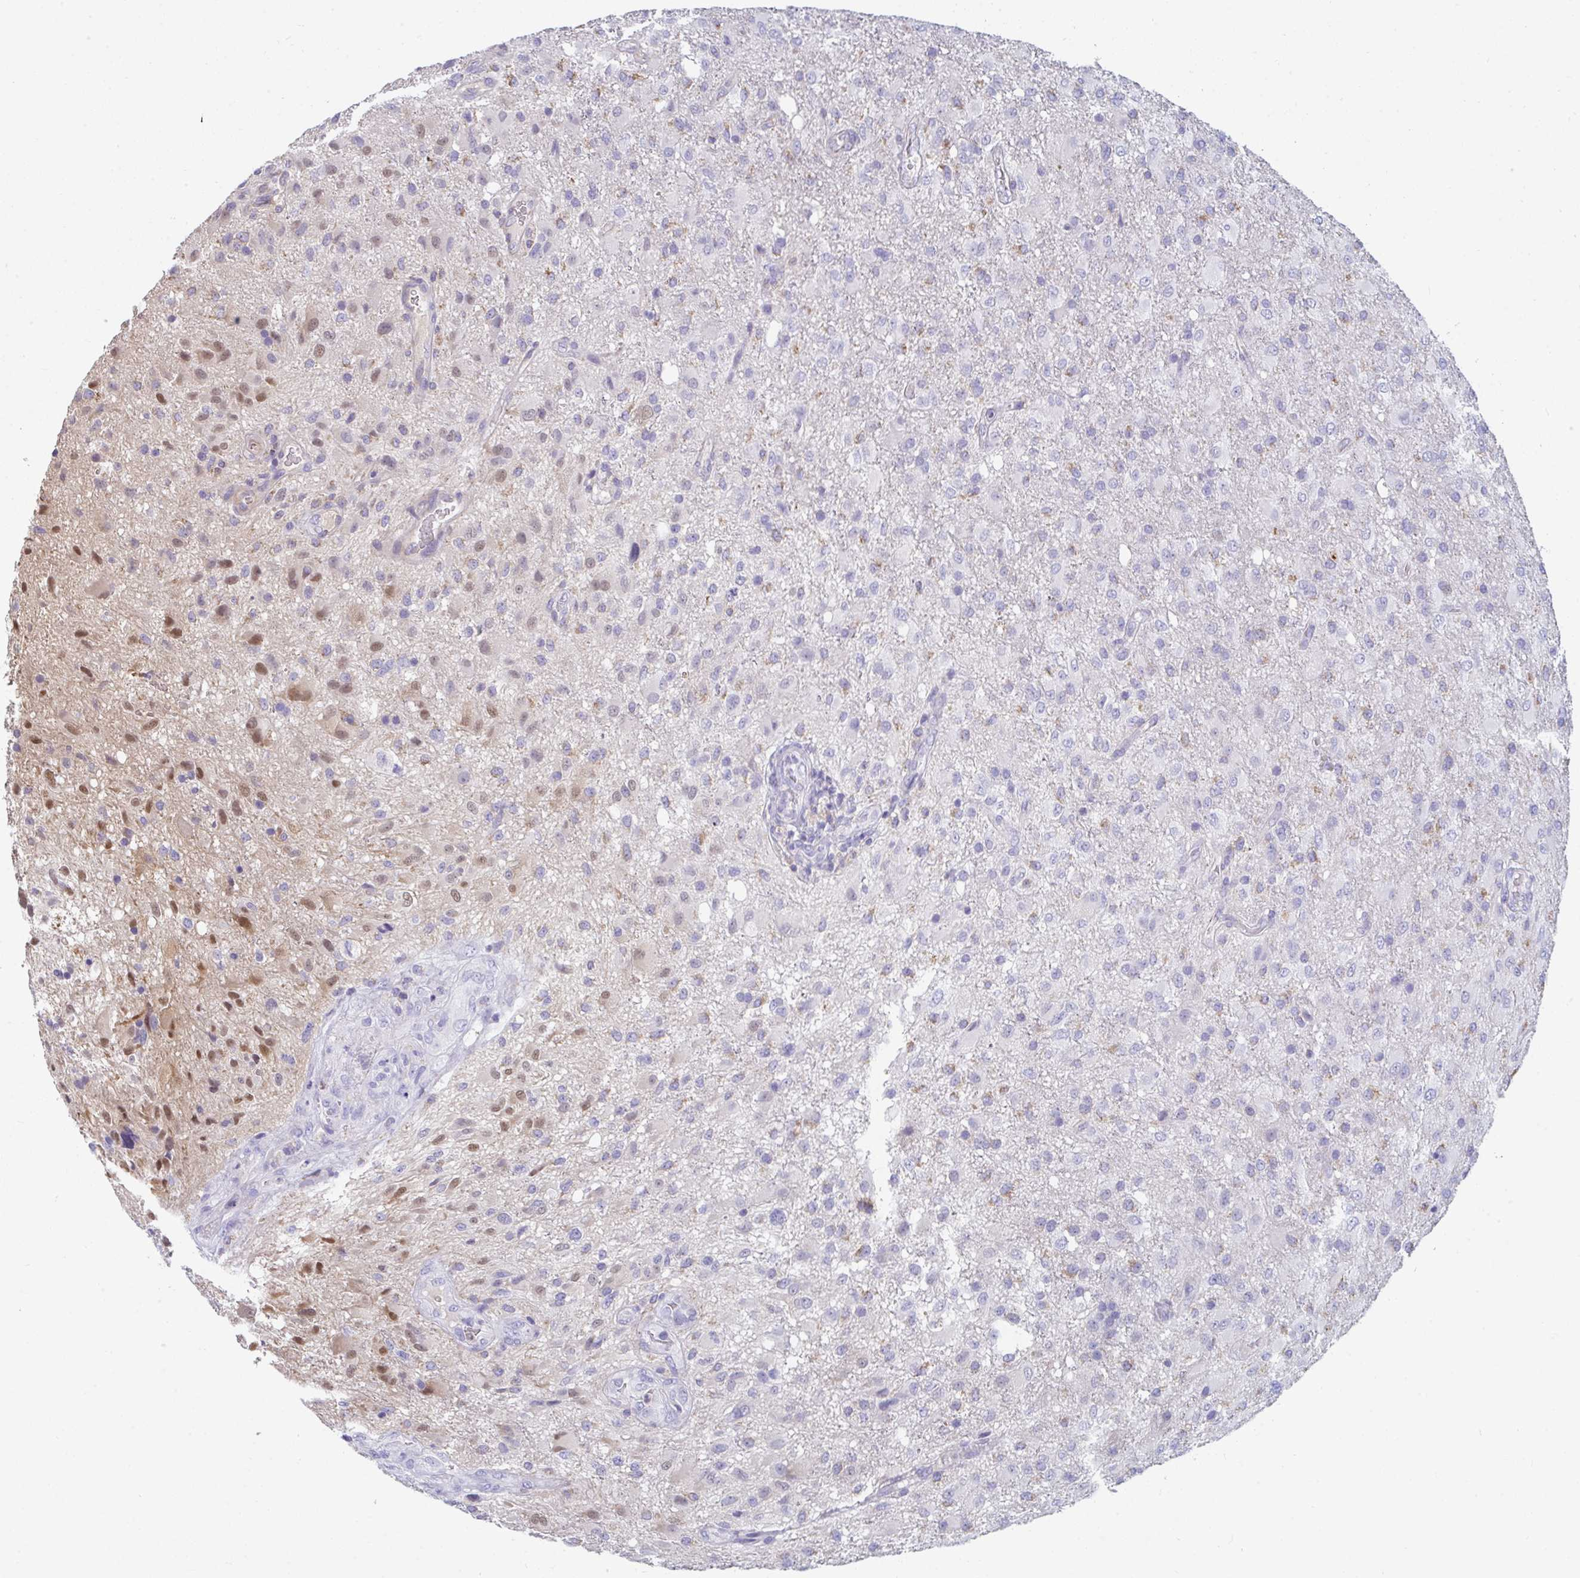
{"staining": {"intensity": "moderate", "quantity": "<25%", "location": "nuclear"}, "tissue": "glioma", "cell_type": "Tumor cells", "image_type": "cancer", "snomed": [{"axis": "morphology", "description": "Glioma, malignant, High grade"}, {"axis": "topography", "description": "Brain"}], "caption": "A high-resolution micrograph shows immunohistochemistry staining of glioma, which exhibits moderate nuclear positivity in about <25% of tumor cells.", "gene": "MGAM2", "patient": {"sex": "male", "age": 53}}